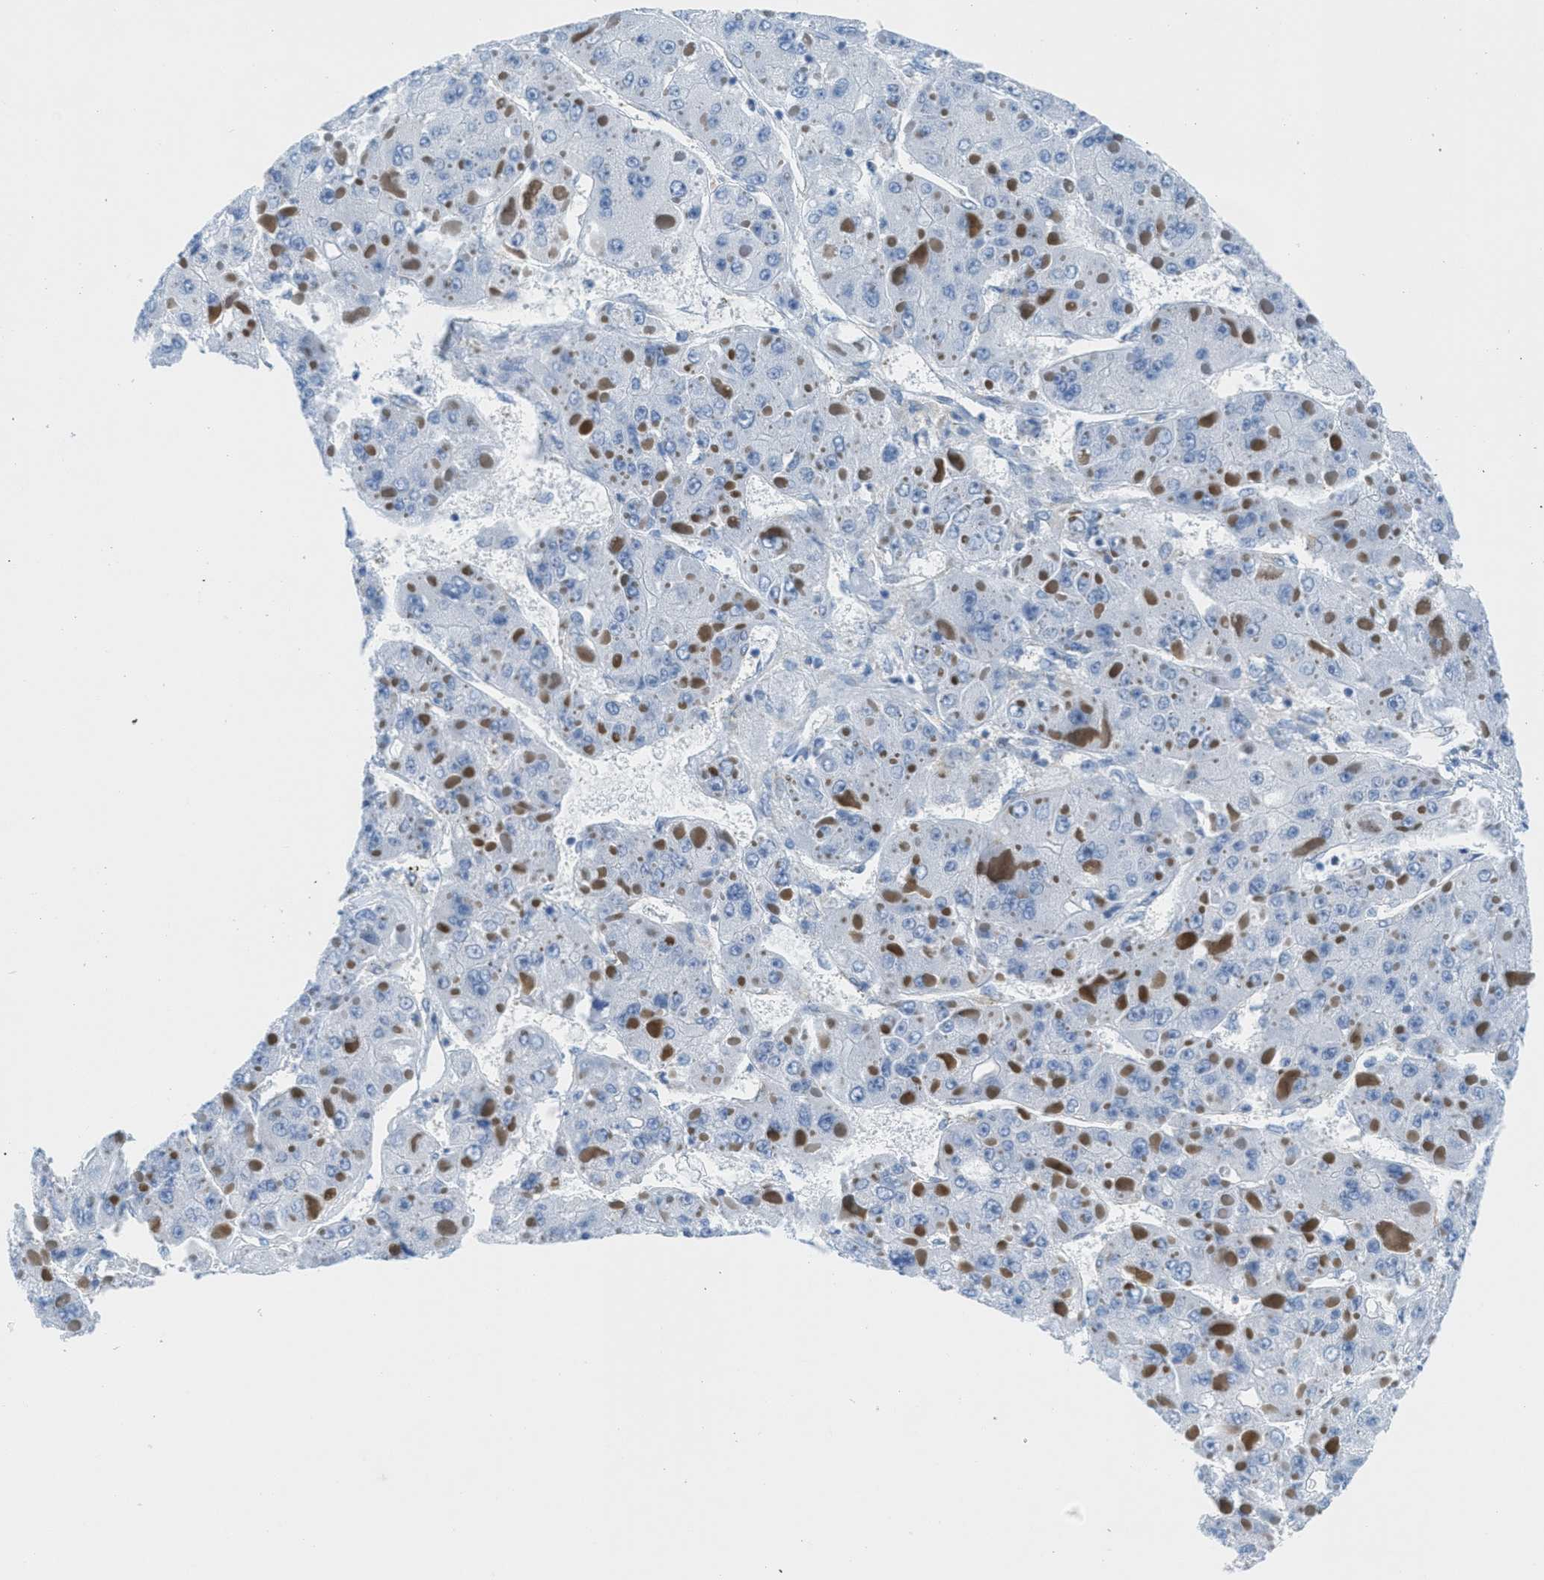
{"staining": {"intensity": "negative", "quantity": "none", "location": "none"}, "tissue": "liver cancer", "cell_type": "Tumor cells", "image_type": "cancer", "snomed": [{"axis": "morphology", "description": "Carcinoma, Hepatocellular, NOS"}, {"axis": "topography", "description": "Liver"}], "caption": "An immunohistochemistry photomicrograph of hepatocellular carcinoma (liver) is shown. There is no staining in tumor cells of hepatocellular carcinoma (liver).", "gene": "MAPRE2", "patient": {"sex": "female", "age": 73}}